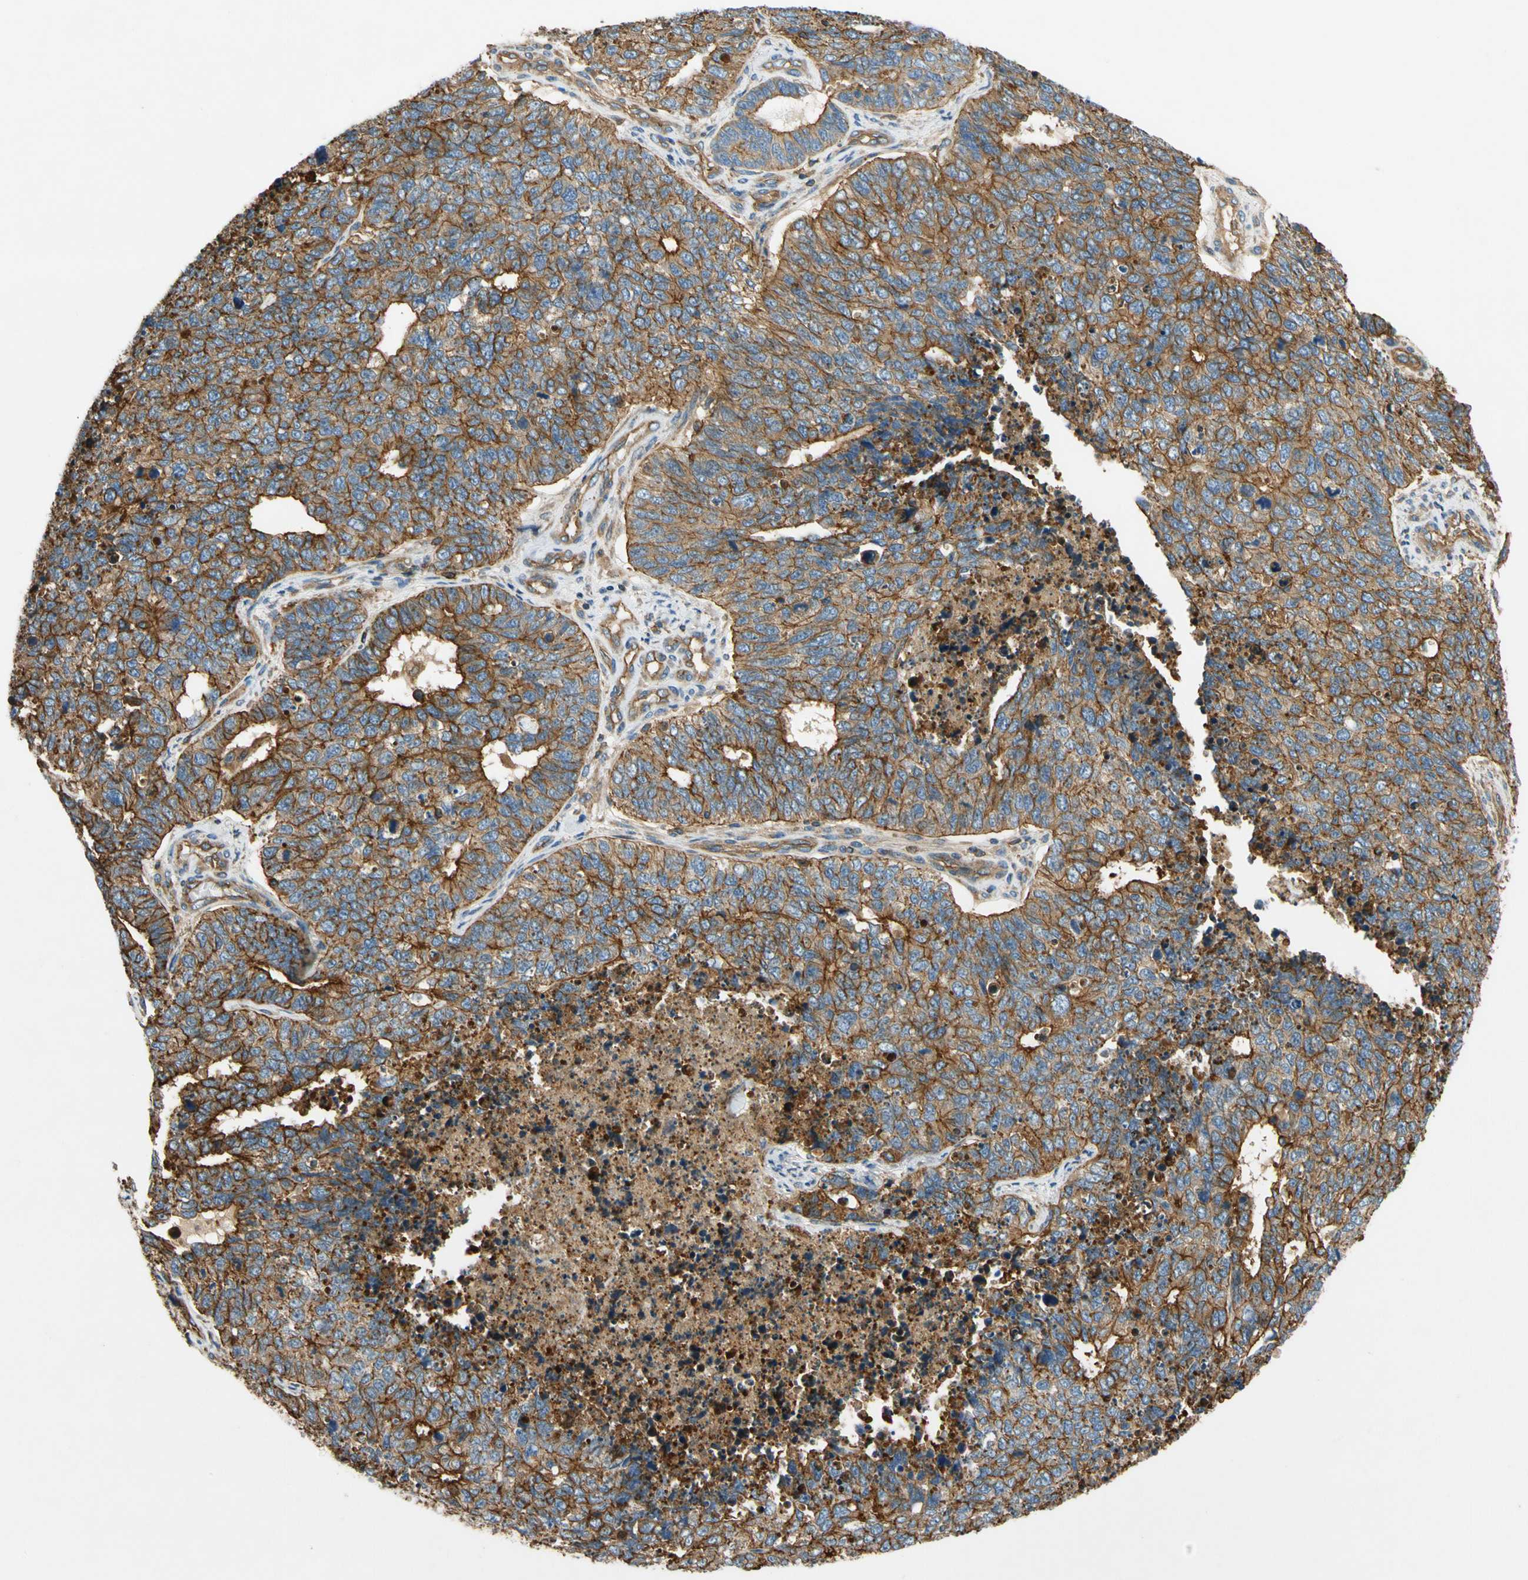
{"staining": {"intensity": "moderate", "quantity": ">75%", "location": "cytoplasmic/membranous"}, "tissue": "cervical cancer", "cell_type": "Tumor cells", "image_type": "cancer", "snomed": [{"axis": "morphology", "description": "Squamous cell carcinoma, NOS"}, {"axis": "topography", "description": "Cervix"}], "caption": "Immunohistochemical staining of squamous cell carcinoma (cervical) exhibits medium levels of moderate cytoplasmic/membranous protein positivity in approximately >75% of tumor cells. The staining was performed using DAB, with brown indicating positive protein expression. Nuclei are stained blue with hematoxylin.", "gene": "TCP11L1", "patient": {"sex": "female", "age": 63}}